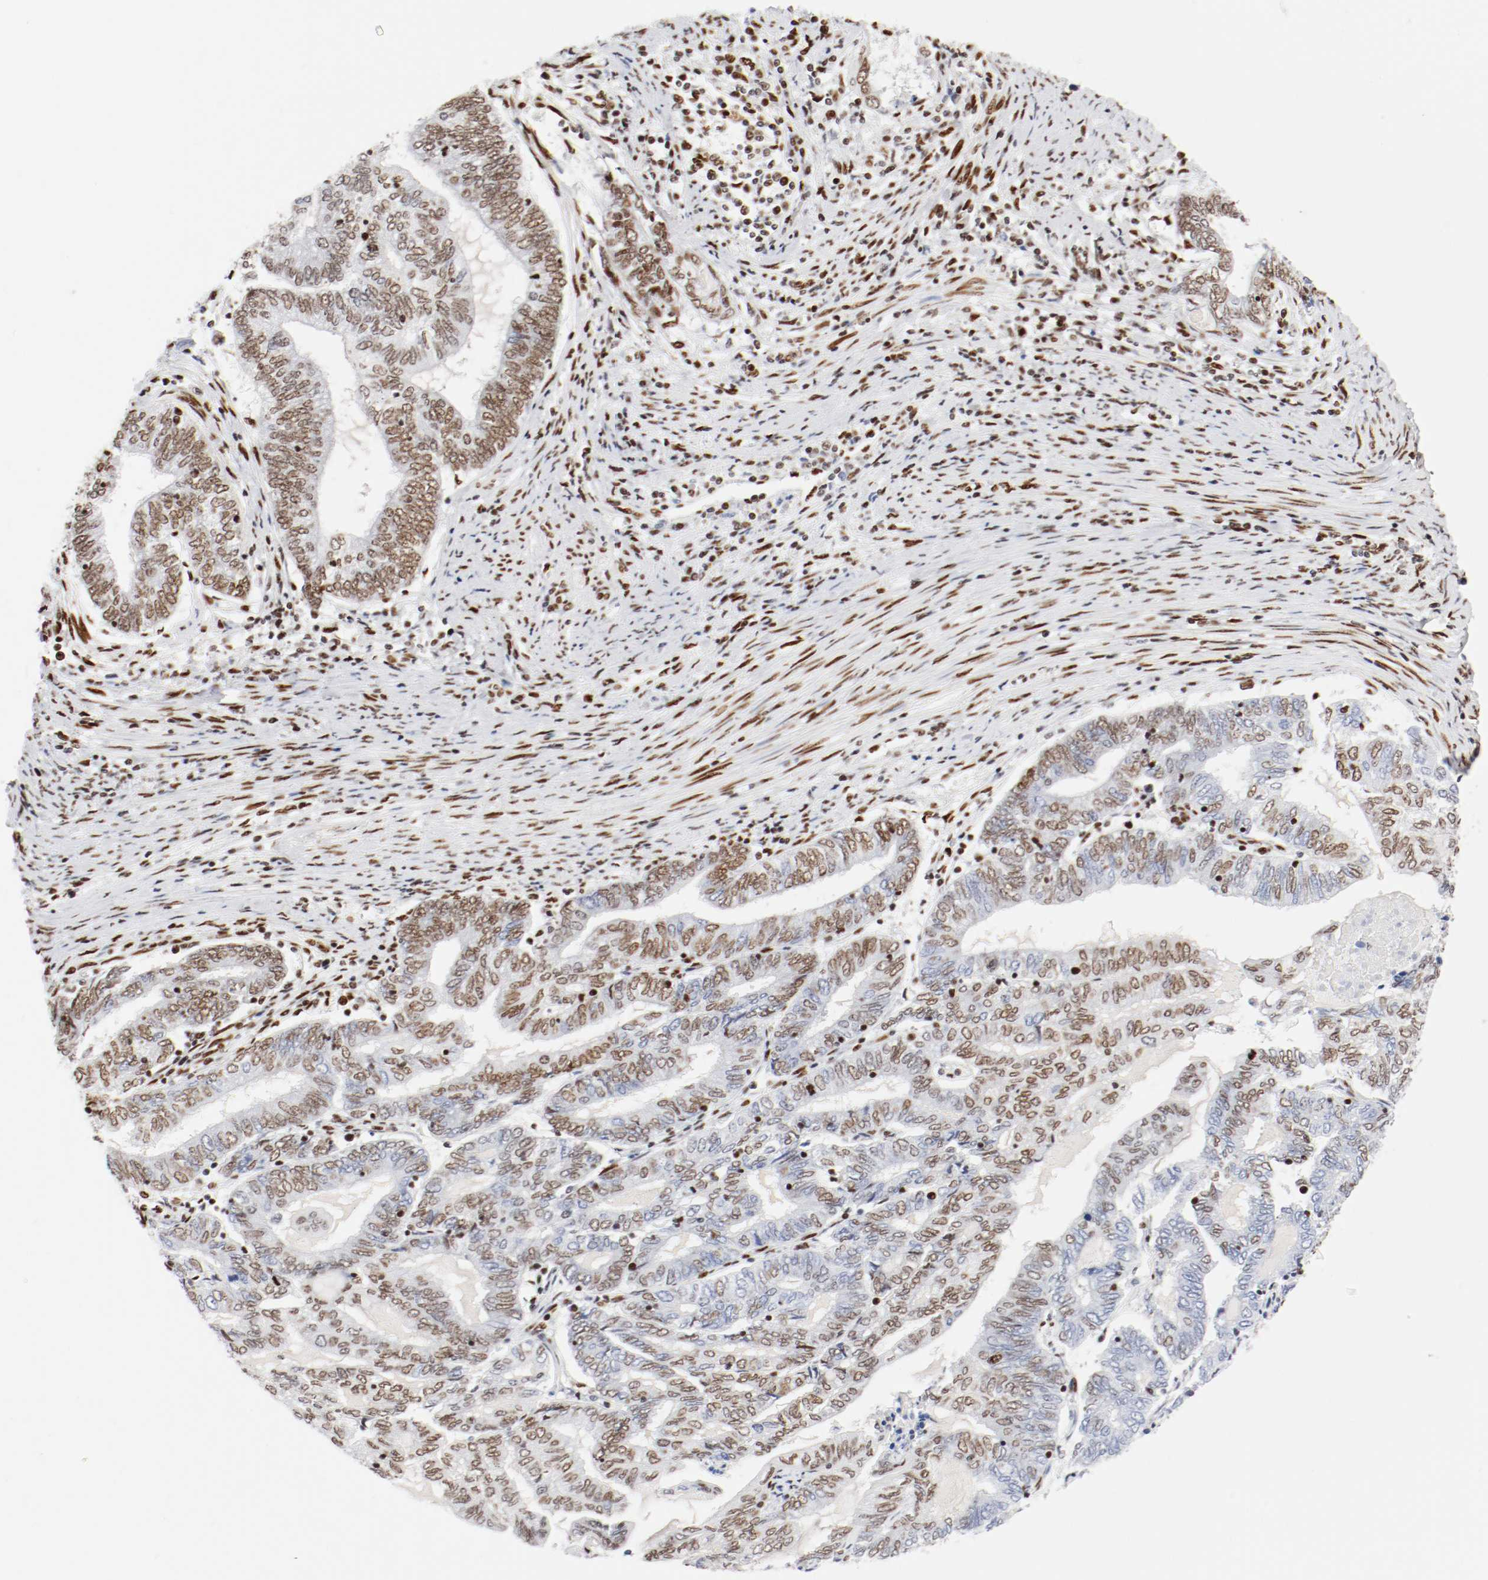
{"staining": {"intensity": "moderate", "quantity": ">75%", "location": "nuclear"}, "tissue": "endometrial cancer", "cell_type": "Tumor cells", "image_type": "cancer", "snomed": [{"axis": "morphology", "description": "Adenocarcinoma, NOS"}, {"axis": "topography", "description": "Uterus"}, {"axis": "topography", "description": "Endometrium"}], "caption": "Approximately >75% of tumor cells in human endometrial cancer show moderate nuclear protein positivity as visualized by brown immunohistochemical staining.", "gene": "CTBP1", "patient": {"sex": "female", "age": 70}}